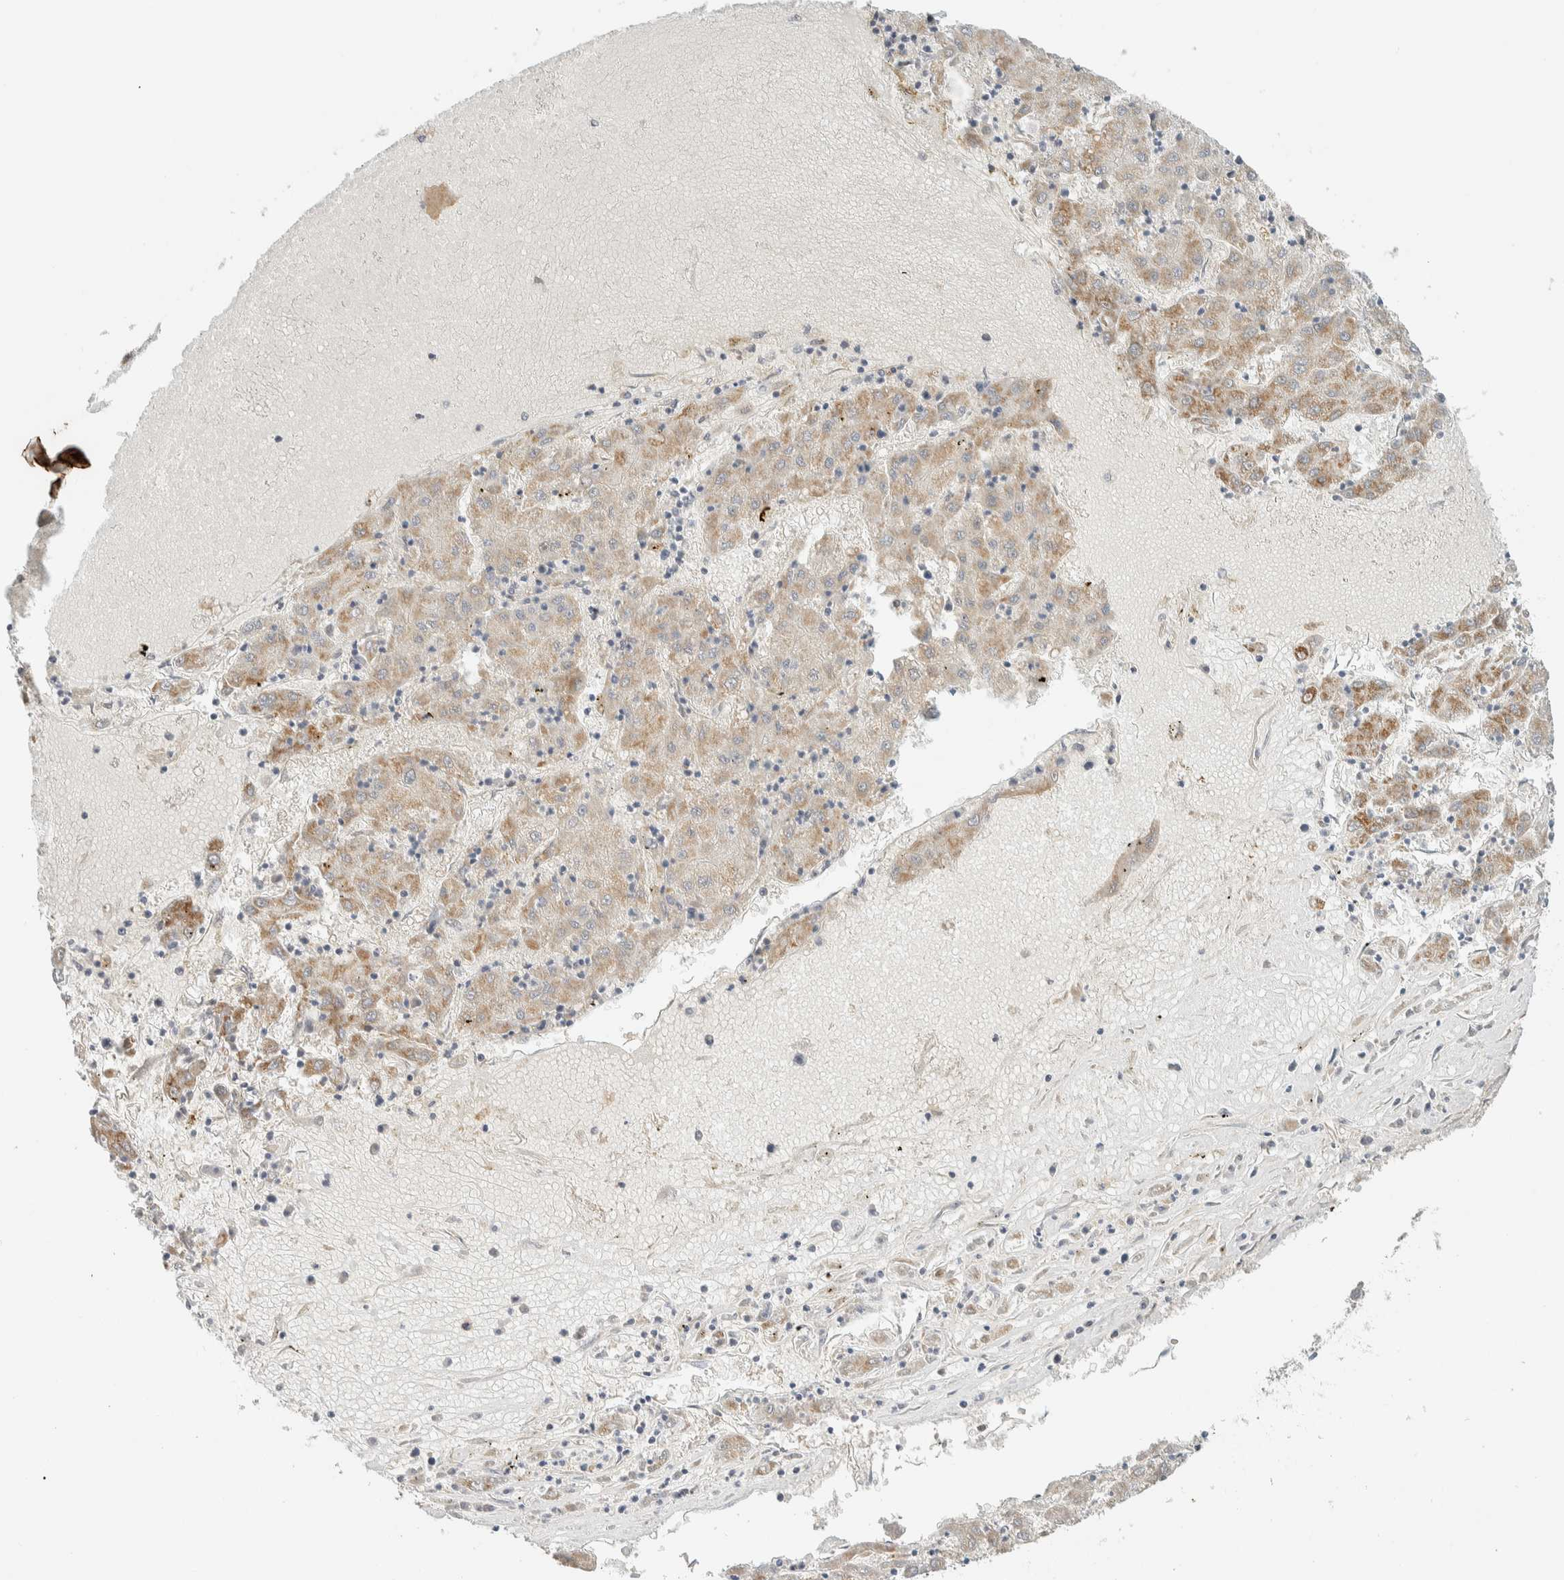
{"staining": {"intensity": "weak", "quantity": ">75%", "location": "cytoplasmic/membranous"}, "tissue": "liver cancer", "cell_type": "Tumor cells", "image_type": "cancer", "snomed": [{"axis": "morphology", "description": "Carcinoma, Hepatocellular, NOS"}, {"axis": "topography", "description": "Liver"}], "caption": "The image displays staining of liver hepatocellular carcinoma, revealing weak cytoplasmic/membranous protein staining (brown color) within tumor cells. (Stains: DAB (3,3'-diaminobenzidine) in brown, nuclei in blue, Microscopy: brightfield microscopy at high magnification).", "gene": "PDE7B", "patient": {"sex": "male", "age": 72}}